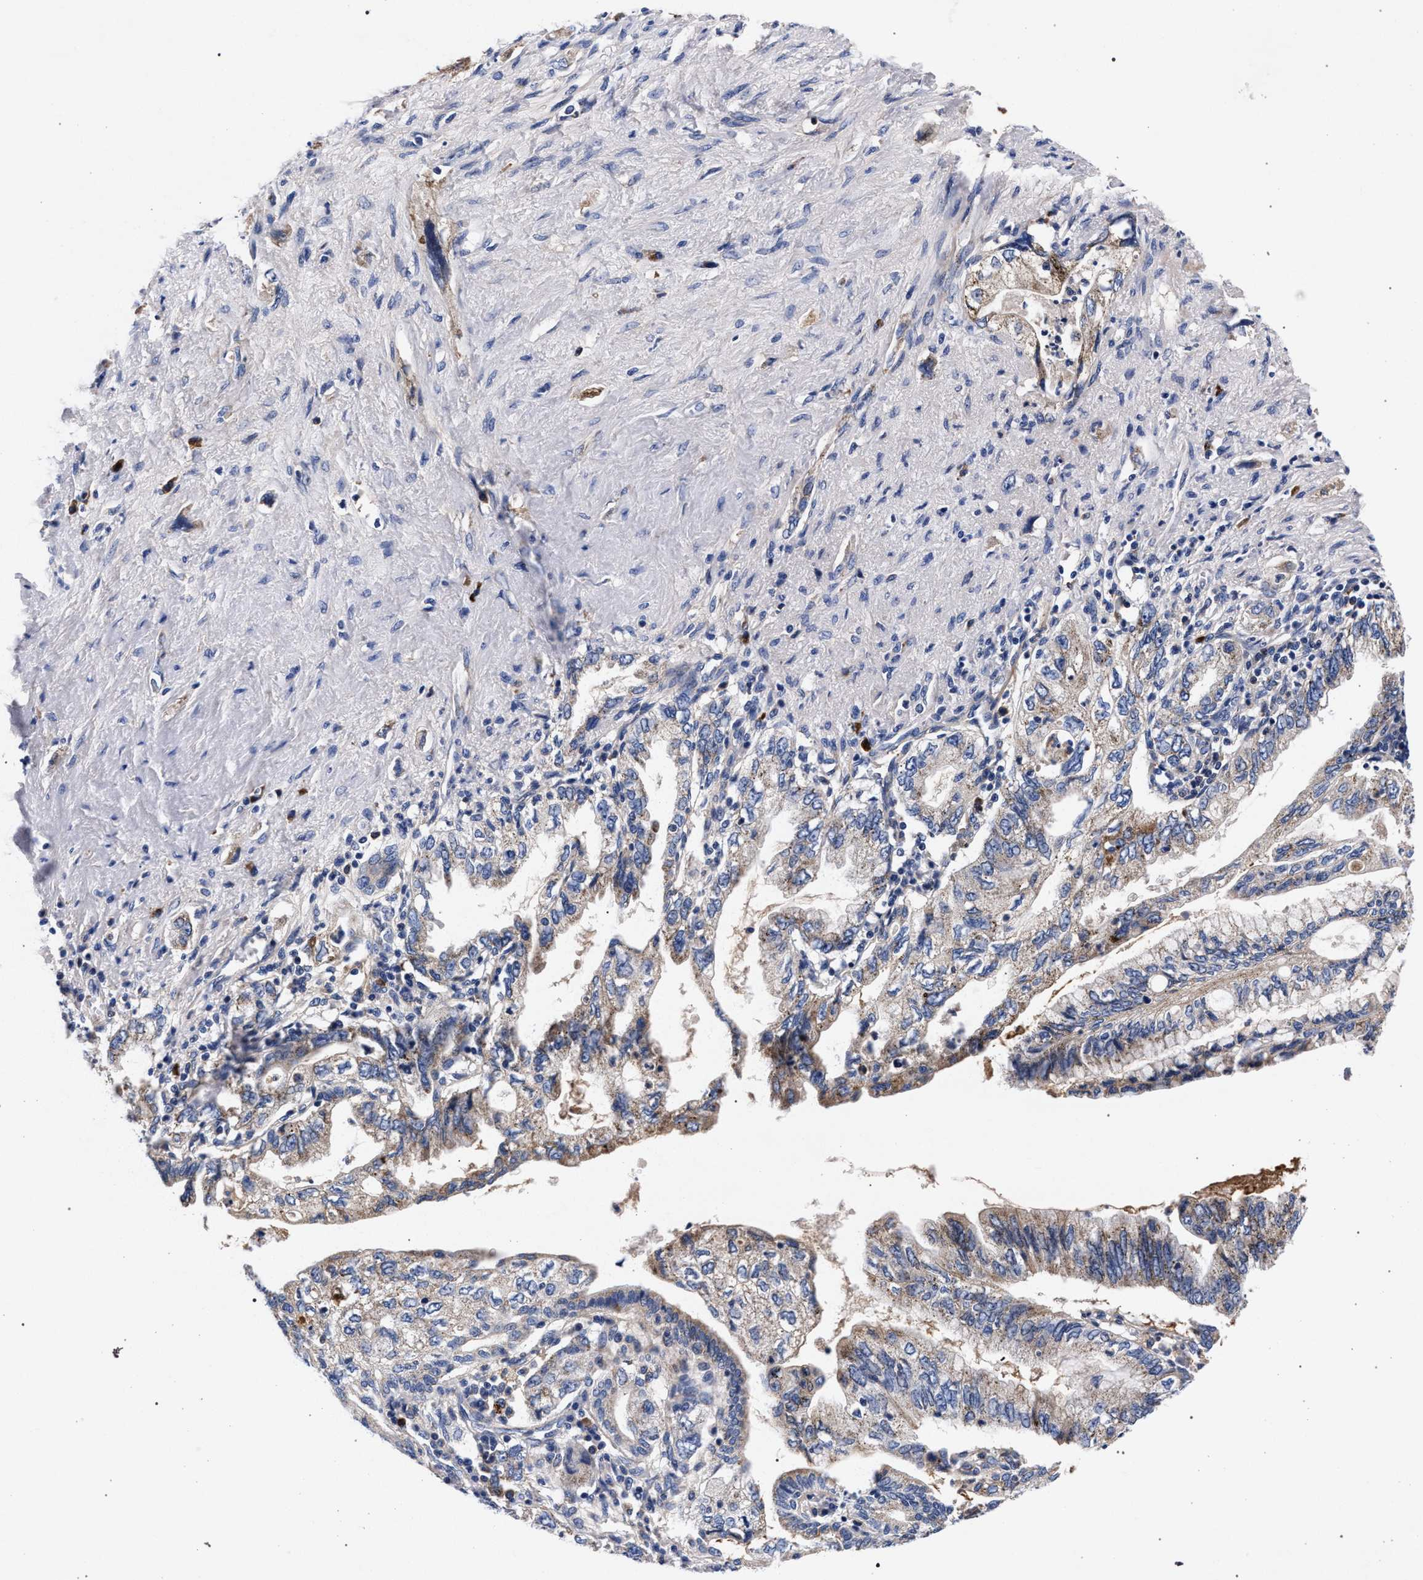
{"staining": {"intensity": "moderate", "quantity": "25%-75%", "location": "cytoplasmic/membranous"}, "tissue": "pancreatic cancer", "cell_type": "Tumor cells", "image_type": "cancer", "snomed": [{"axis": "morphology", "description": "Adenocarcinoma, NOS"}, {"axis": "topography", "description": "Pancreas"}], "caption": "Immunohistochemistry (IHC) of human adenocarcinoma (pancreatic) shows medium levels of moderate cytoplasmic/membranous positivity in about 25%-75% of tumor cells.", "gene": "ACOX1", "patient": {"sex": "female", "age": 73}}